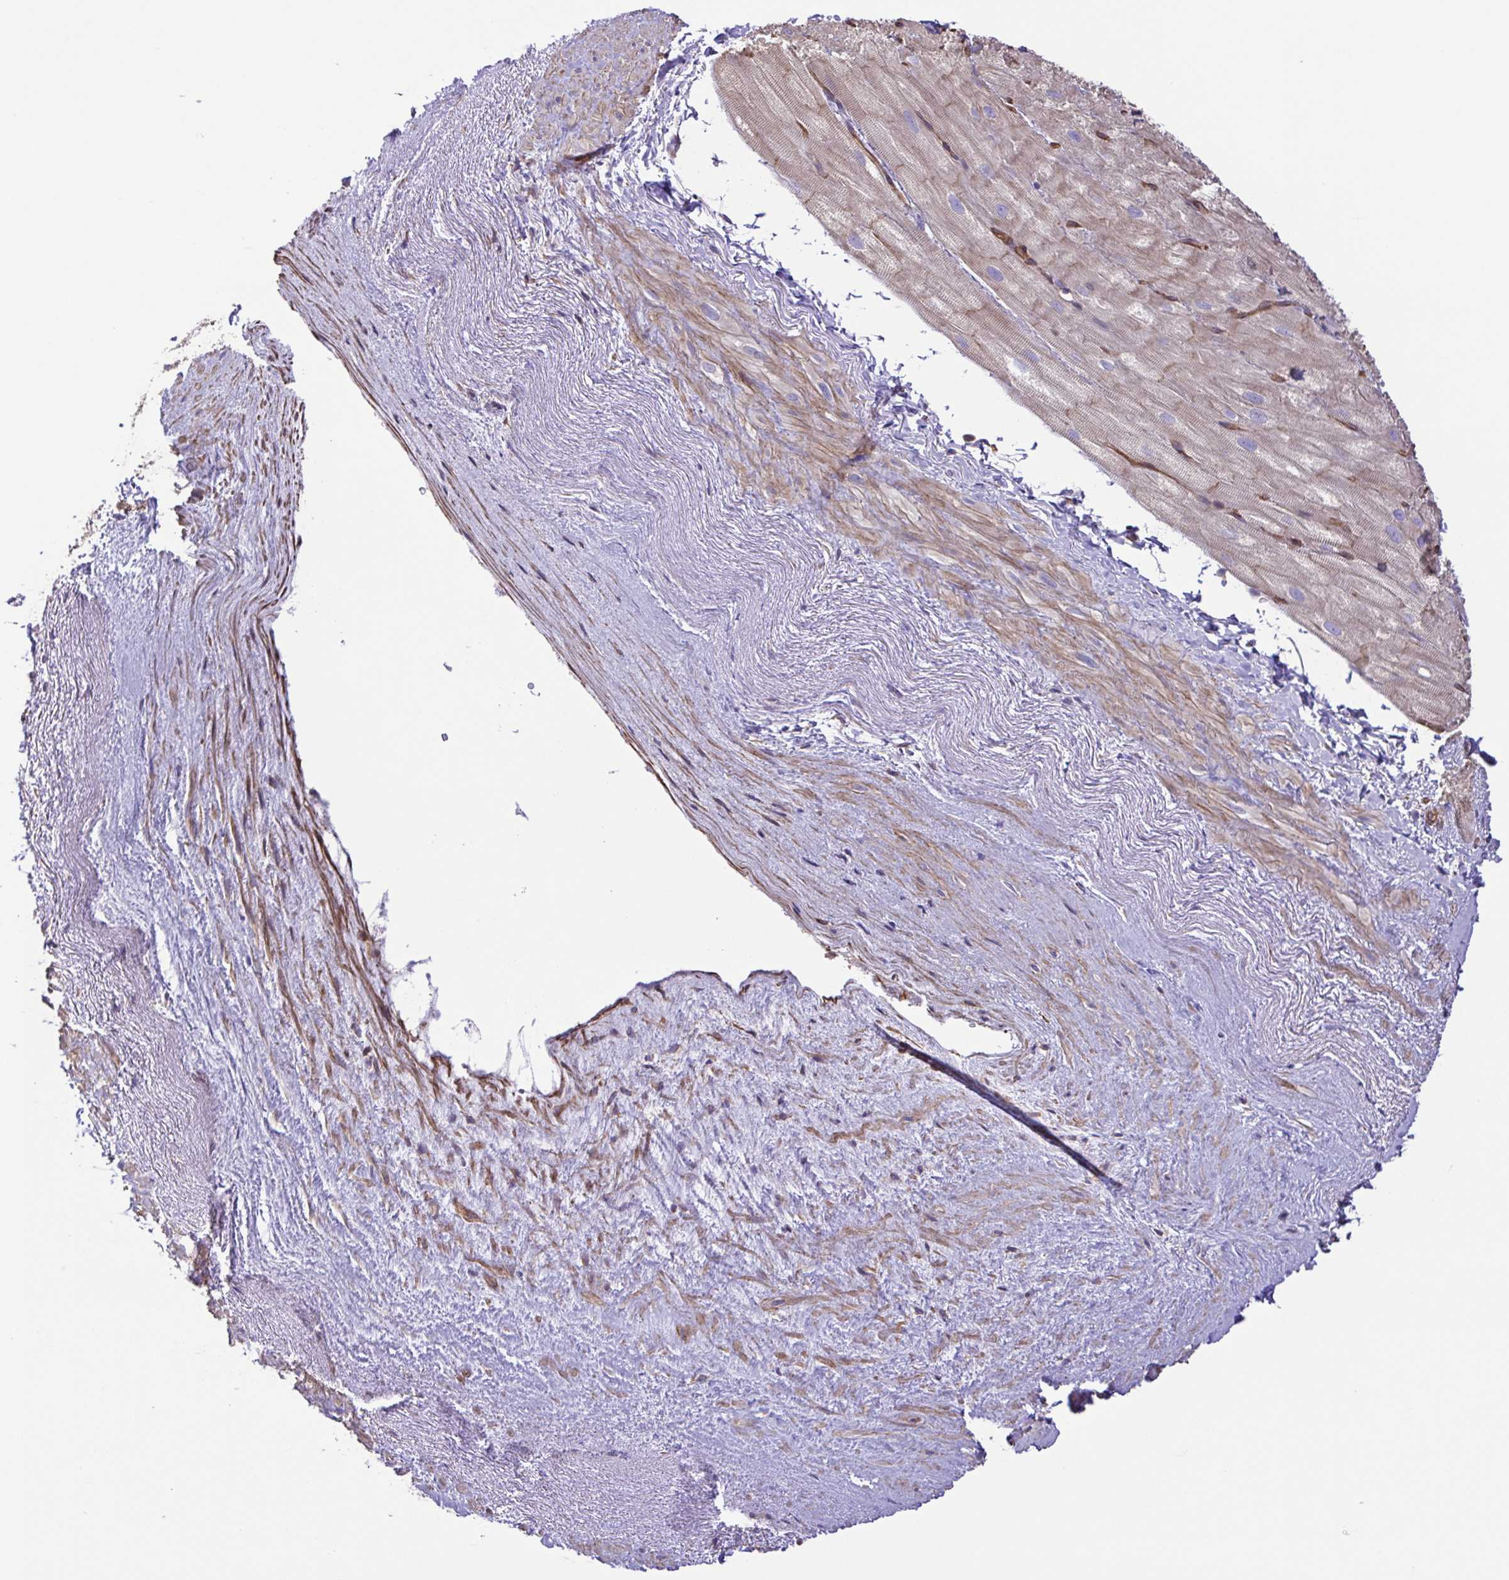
{"staining": {"intensity": "weak", "quantity": "25%-75%", "location": "cytoplasmic/membranous"}, "tissue": "heart muscle", "cell_type": "Cardiomyocytes", "image_type": "normal", "snomed": [{"axis": "morphology", "description": "Normal tissue, NOS"}, {"axis": "topography", "description": "Heart"}], "caption": "A brown stain labels weak cytoplasmic/membranous staining of a protein in cardiomyocytes of unremarkable heart muscle.", "gene": "FLT1", "patient": {"sex": "male", "age": 62}}